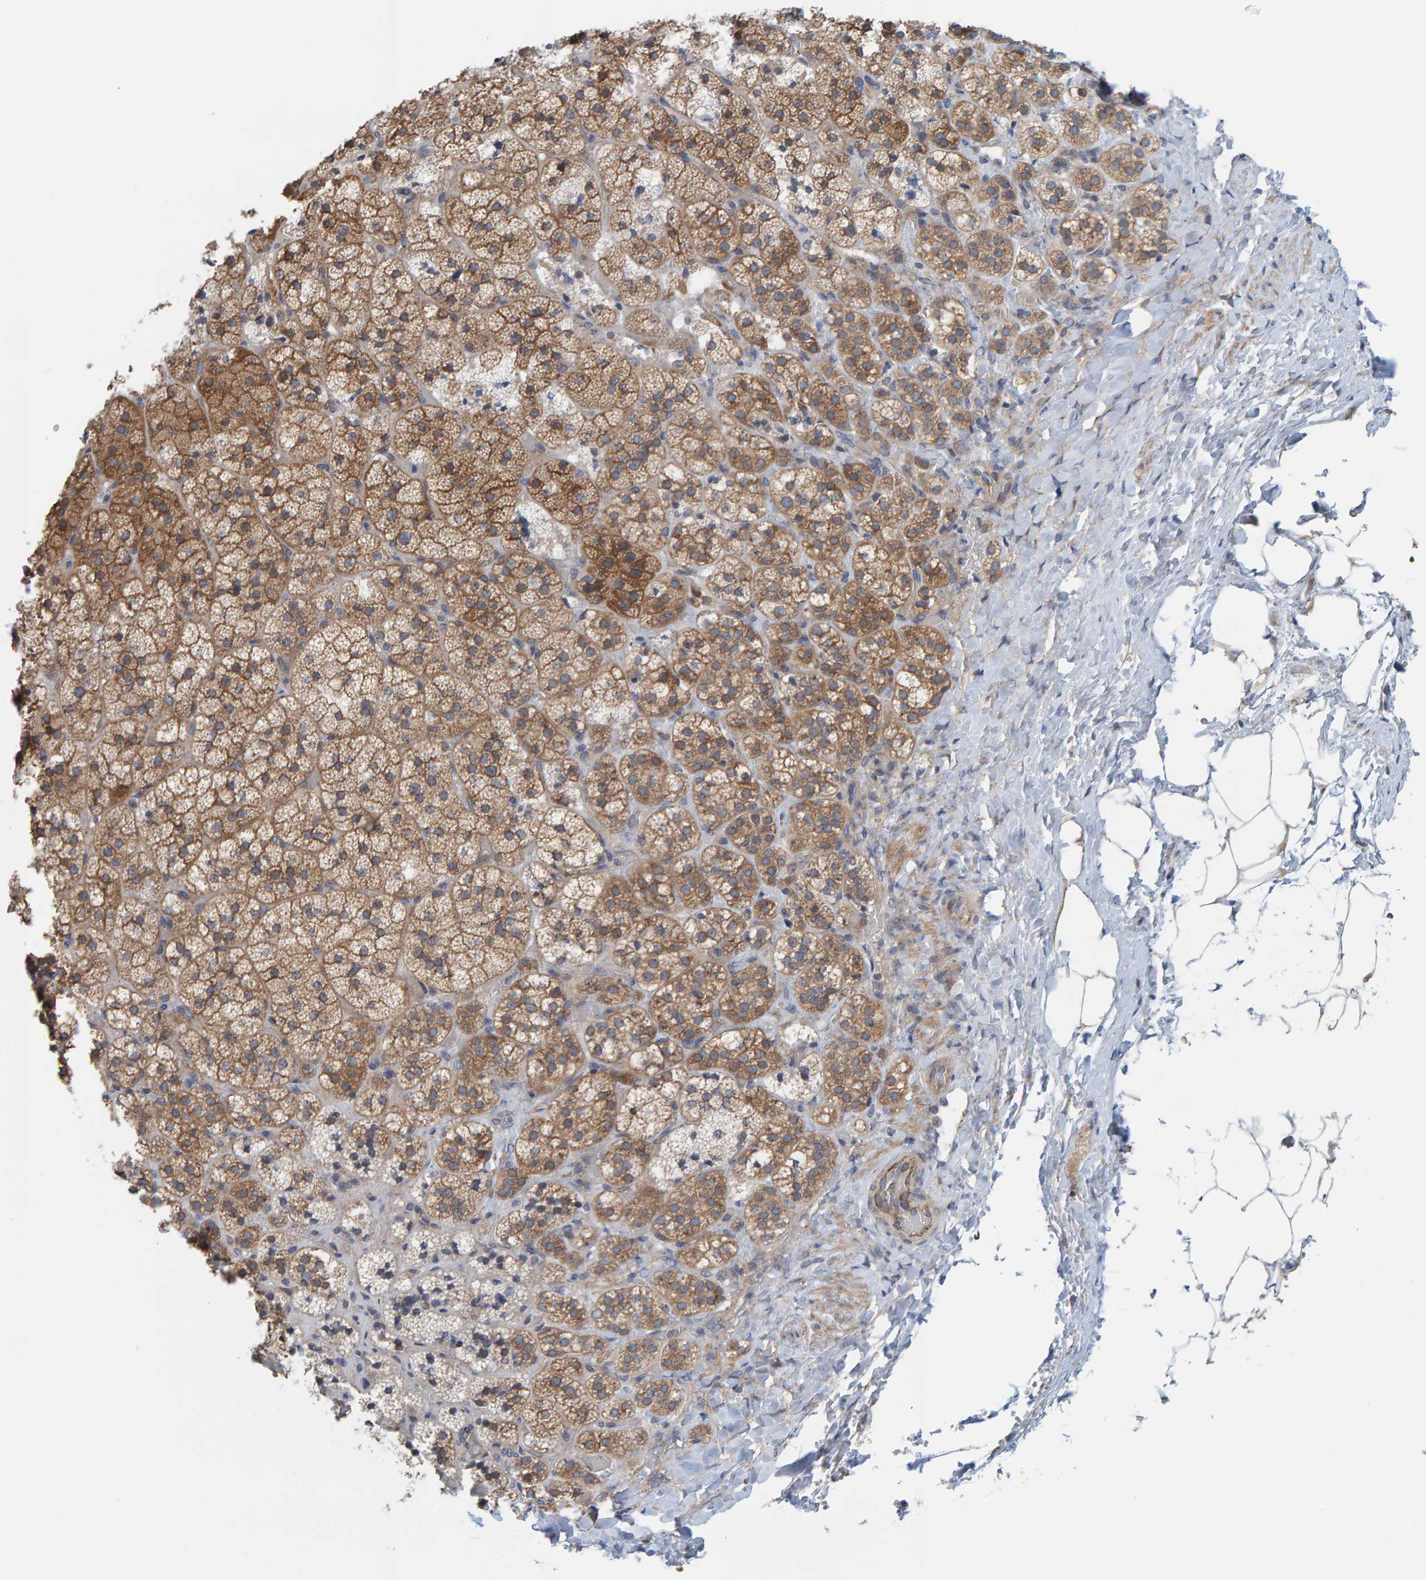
{"staining": {"intensity": "moderate", "quantity": ">75%", "location": "cytoplasmic/membranous"}, "tissue": "adrenal gland", "cell_type": "Glandular cells", "image_type": "normal", "snomed": [{"axis": "morphology", "description": "Normal tissue, NOS"}, {"axis": "topography", "description": "Adrenal gland"}], "caption": "About >75% of glandular cells in unremarkable human adrenal gland demonstrate moderate cytoplasmic/membranous protein positivity as visualized by brown immunohistochemical staining.", "gene": "UBAP1", "patient": {"sex": "female", "age": 44}}